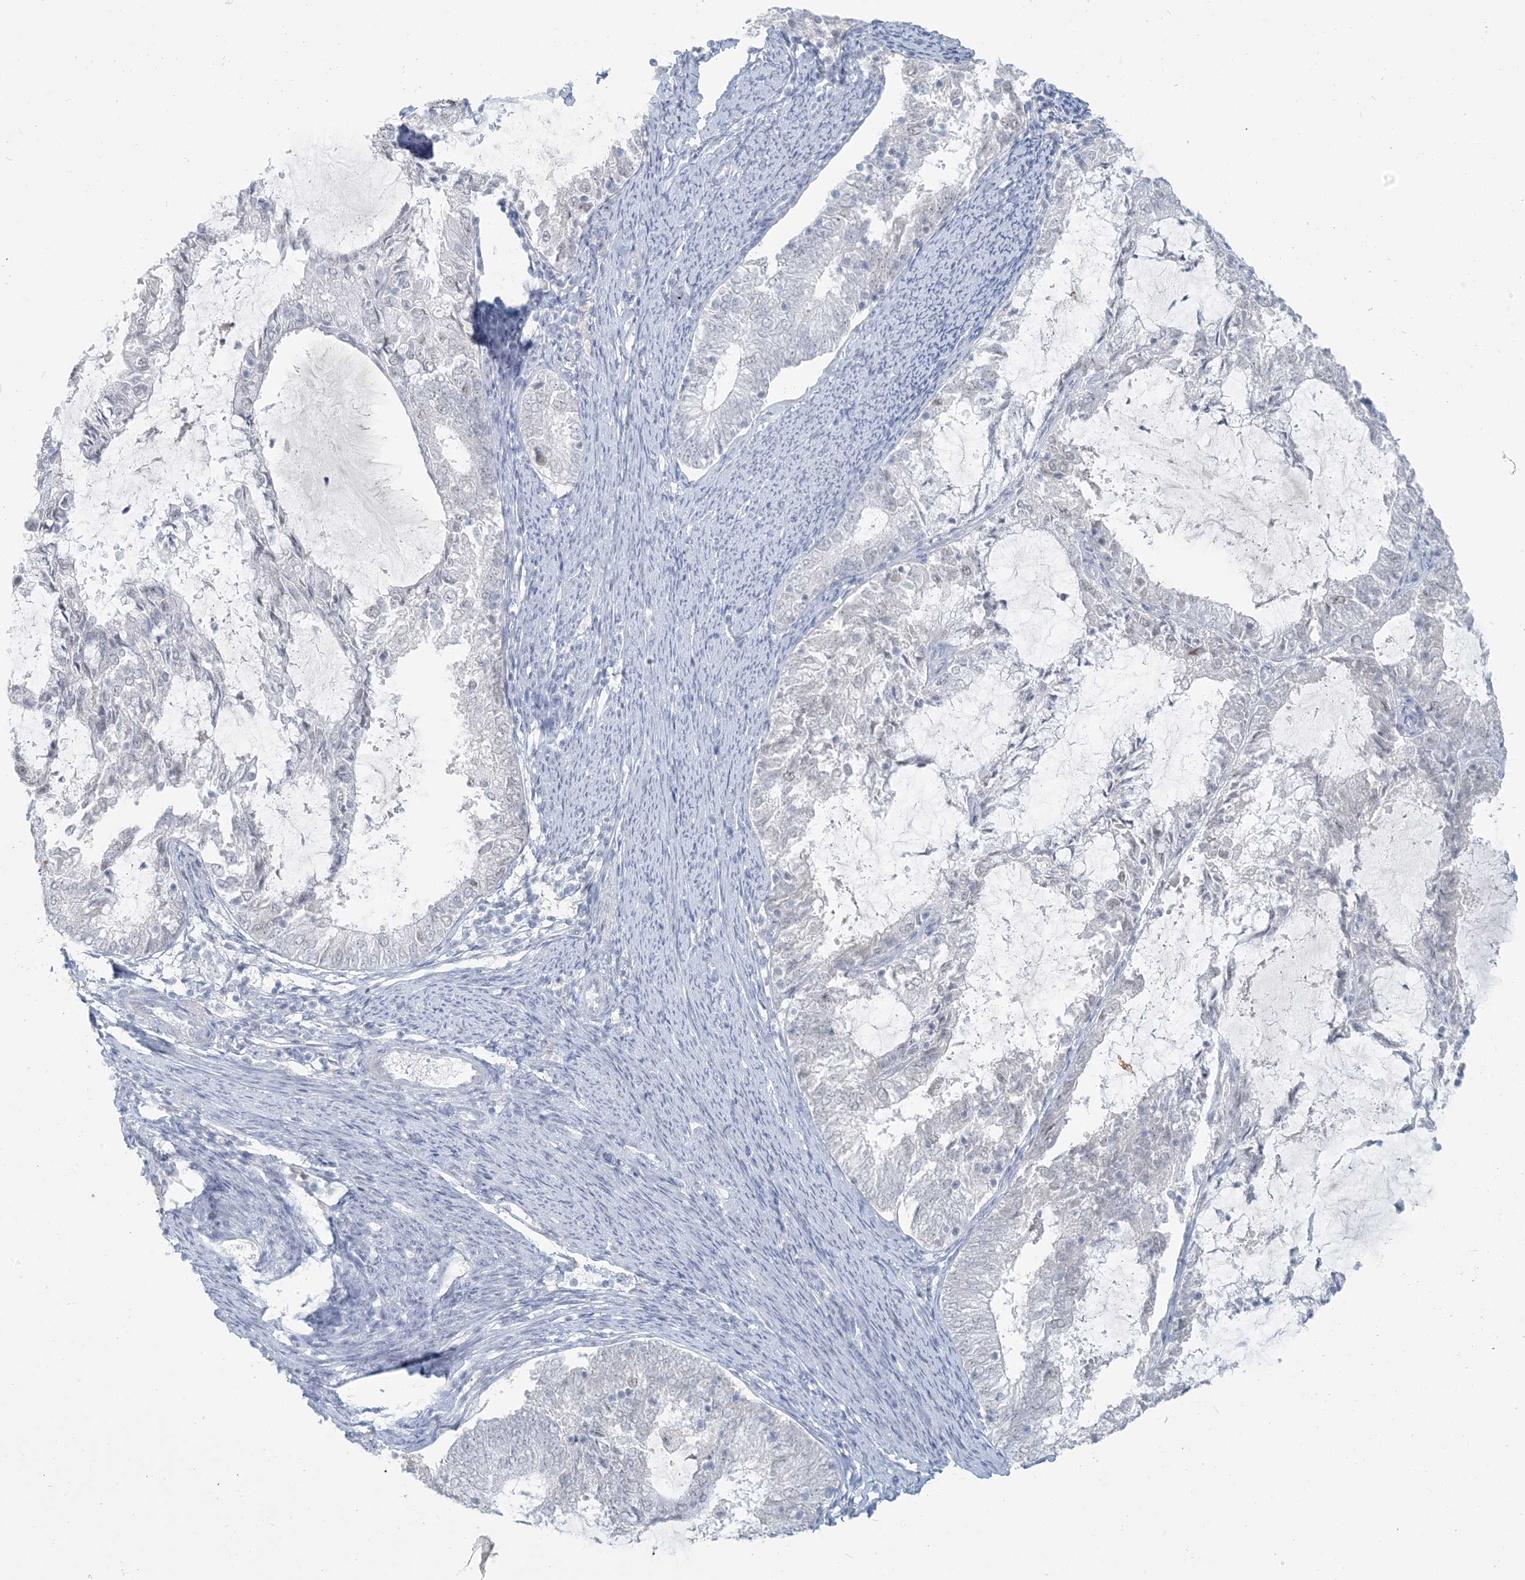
{"staining": {"intensity": "negative", "quantity": "none", "location": "none"}, "tissue": "endometrial cancer", "cell_type": "Tumor cells", "image_type": "cancer", "snomed": [{"axis": "morphology", "description": "Adenocarcinoma, NOS"}, {"axis": "topography", "description": "Endometrium"}], "caption": "A histopathology image of human adenocarcinoma (endometrial) is negative for staining in tumor cells.", "gene": "SCML1", "patient": {"sex": "female", "age": 57}}